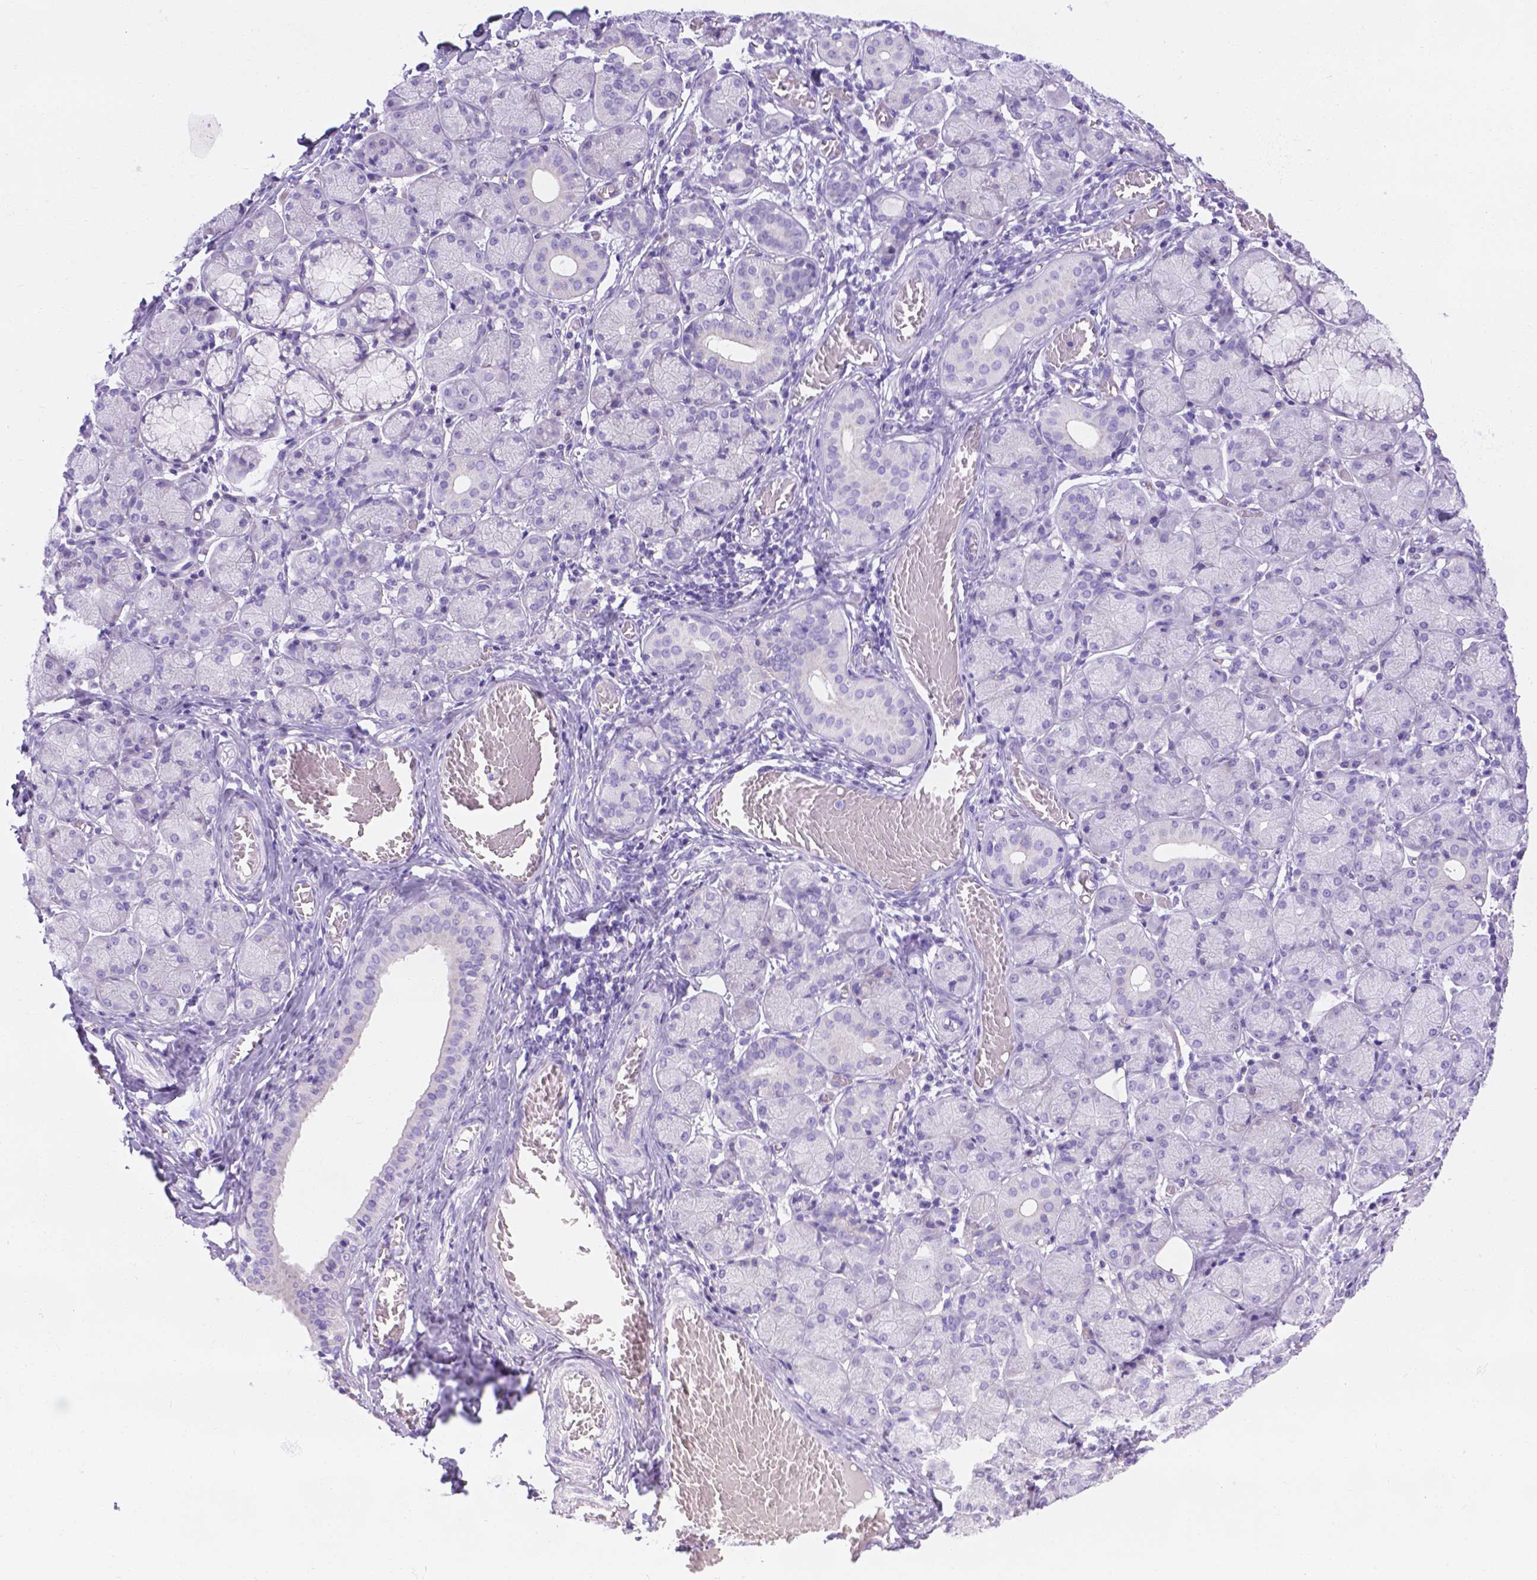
{"staining": {"intensity": "negative", "quantity": "none", "location": "none"}, "tissue": "salivary gland", "cell_type": "Glandular cells", "image_type": "normal", "snomed": [{"axis": "morphology", "description": "Normal tissue, NOS"}, {"axis": "topography", "description": "Salivary gland"}, {"axis": "topography", "description": "Peripheral nerve tissue"}], "caption": "Glandular cells show no significant positivity in unremarkable salivary gland. (DAB immunohistochemistry (IHC) with hematoxylin counter stain).", "gene": "MLN", "patient": {"sex": "female", "age": 24}}